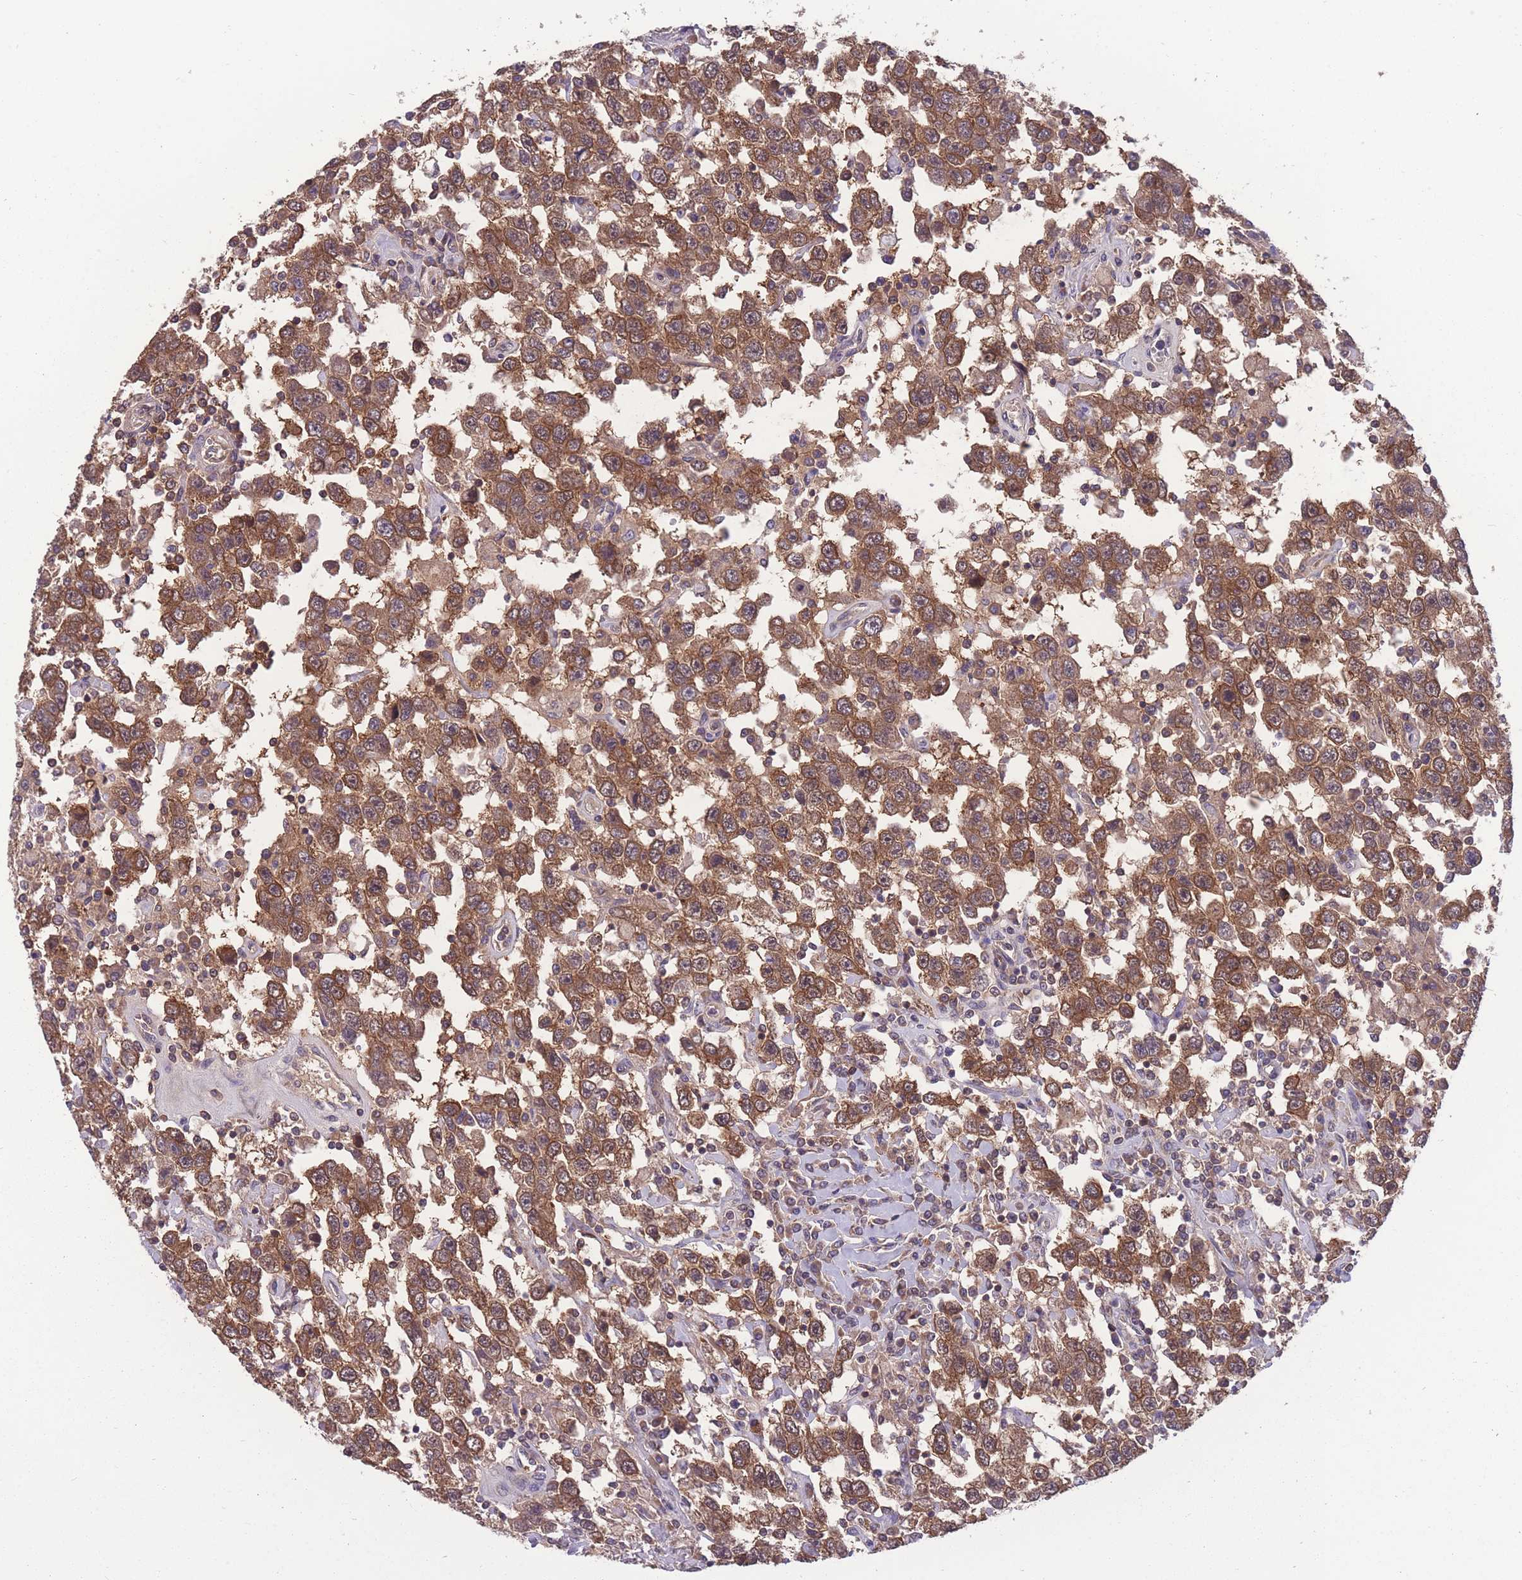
{"staining": {"intensity": "moderate", "quantity": ">75%", "location": "cytoplasmic/membranous"}, "tissue": "testis cancer", "cell_type": "Tumor cells", "image_type": "cancer", "snomed": [{"axis": "morphology", "description": "Seminoma, NOS"}, {"axis": "topography", "description": "Testis"}], "caption": "About >75% of tumor cells in human testis cancer demonstrate moderate cytoplasmic/membranous protein staining as visualized by brown immunohistochemical staining.", "gene": "UBE2N", "patient": {"sex": "male", "age": 41}}